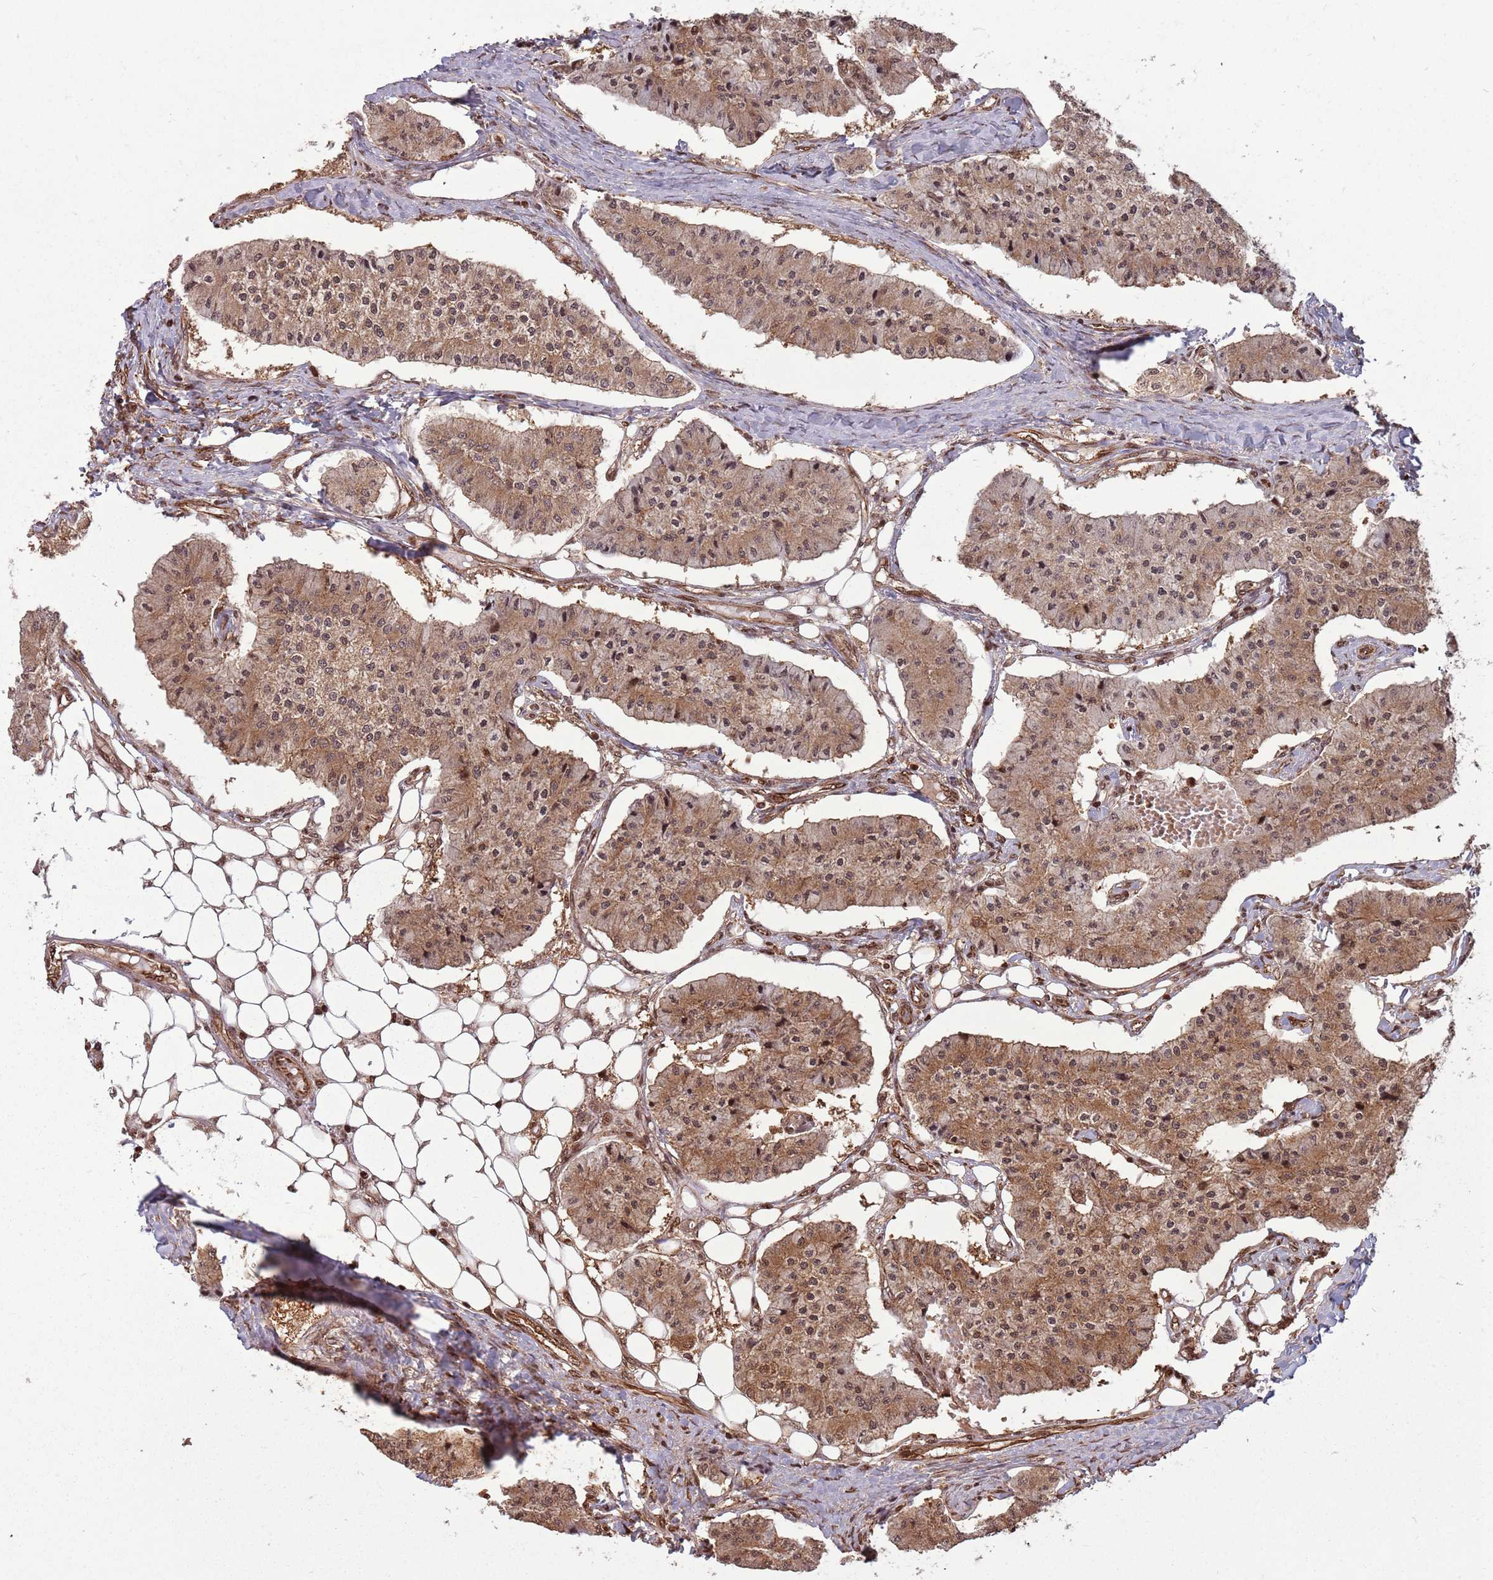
{"staining": {"intensity": "moderate", "quantity": ">75%", "location": "cytoplasmic/membranous,nuclear"}, "tissue": "carcinoid", "cell_type": "Tumor cells", "image_type": "cancer", "snomed": [{"axis": "morphology", "description": "Carcinoid, malignant, NOS"}, {"axis": "topography", "description": "Colon"}], "caption": "The immunohistochemical stain labels moderate cytoplasmic/membranous and nuclear expression in tumor cells of carcinoid tissue. (DAB IHC, brown staining for protein, blue staining for nuclei).", "gene": "ADAMTS3", "patient": {"sex": "female", "age": 52}}